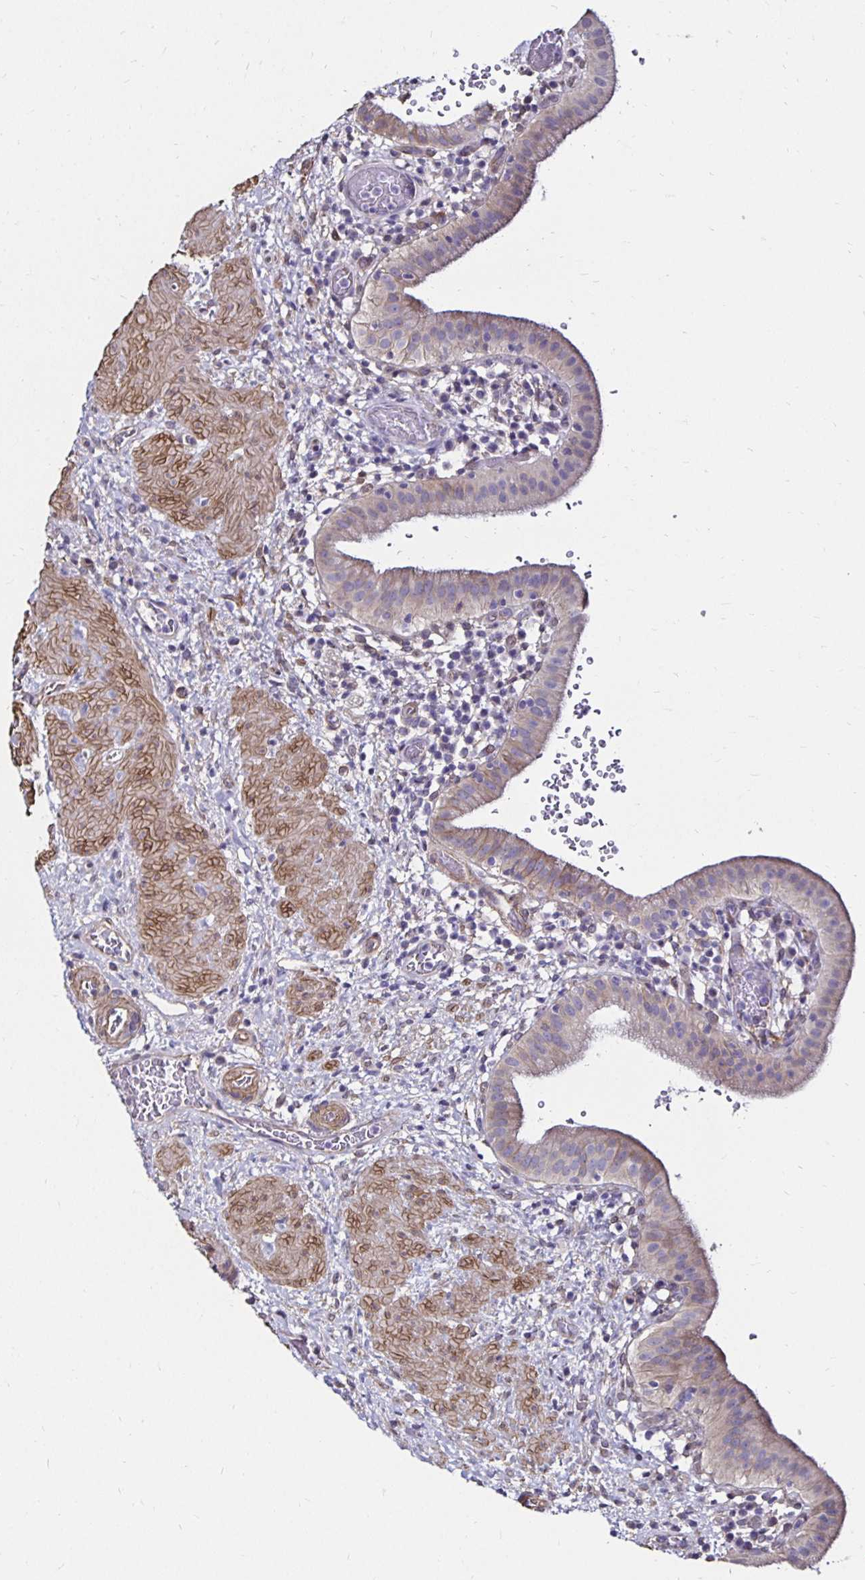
{"staining": {"intensity": "weak", "quantity": "<25%", "location": "cytoplasmic/membranous"}, "tissue": "gallbladder", "cell_type": "Glandular cells", "image_type": "normal", "snomed": [{"axis": "morphology", "description": "Normal tissue, NOS"}, {"axis": "topography", "description": "Gallbladder"}], "caption": "IHC image of normal gallbladder: gallbladder stained with DAB (3,3'-diaminobenzidine) displays no significant protein positivity in glandular cells.", "gene": "ITGB1", "patient": {"sex": "male", "age": 26}}